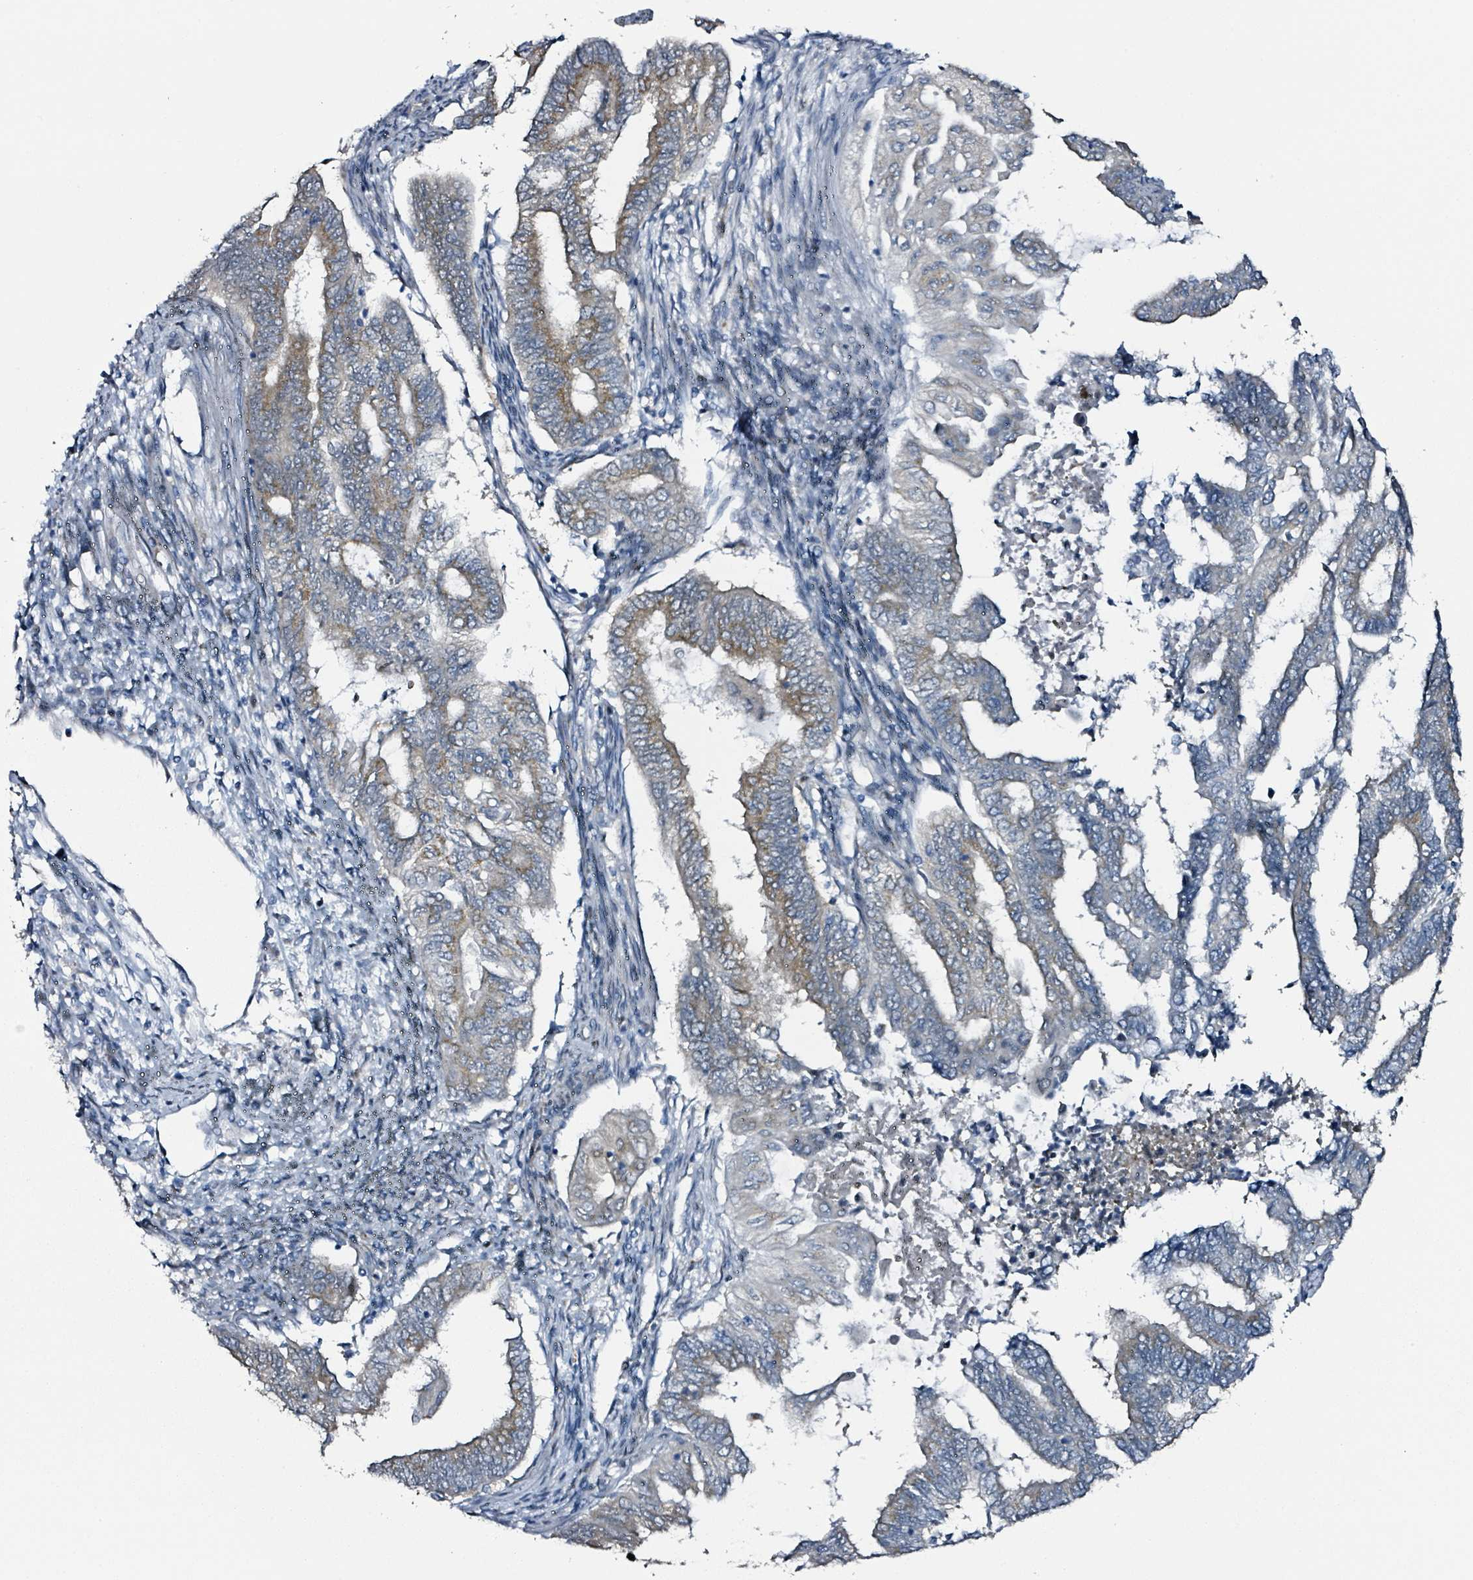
{"staining": {"intensity": "weak", "quantity": ">75%", "location": "cytoplasmic/membranous"}, "tissue": "endometrial cancer", "cell_type": "Tumor cells", "image_type": "cancer", "snomed": [{"axis": "morphology", "description": "Adenocarcinoma, NOS"}, {"axis": "topography", "description": "Uterus"}, {"axis": "topography", "description": "Endometrium"}], "caption": "Endometrial cancer stained with immunohistochemistry (IHC) shows weak cytoplasmic/membranous staining in about >75% of tumor cells. The staining was performed using DAB, with brown indicating positive protein expression. Nuclei are stained blue with hematoxylin.", "gene": "B3GAT3", "patient": {"sex": "female", "age": 70}}